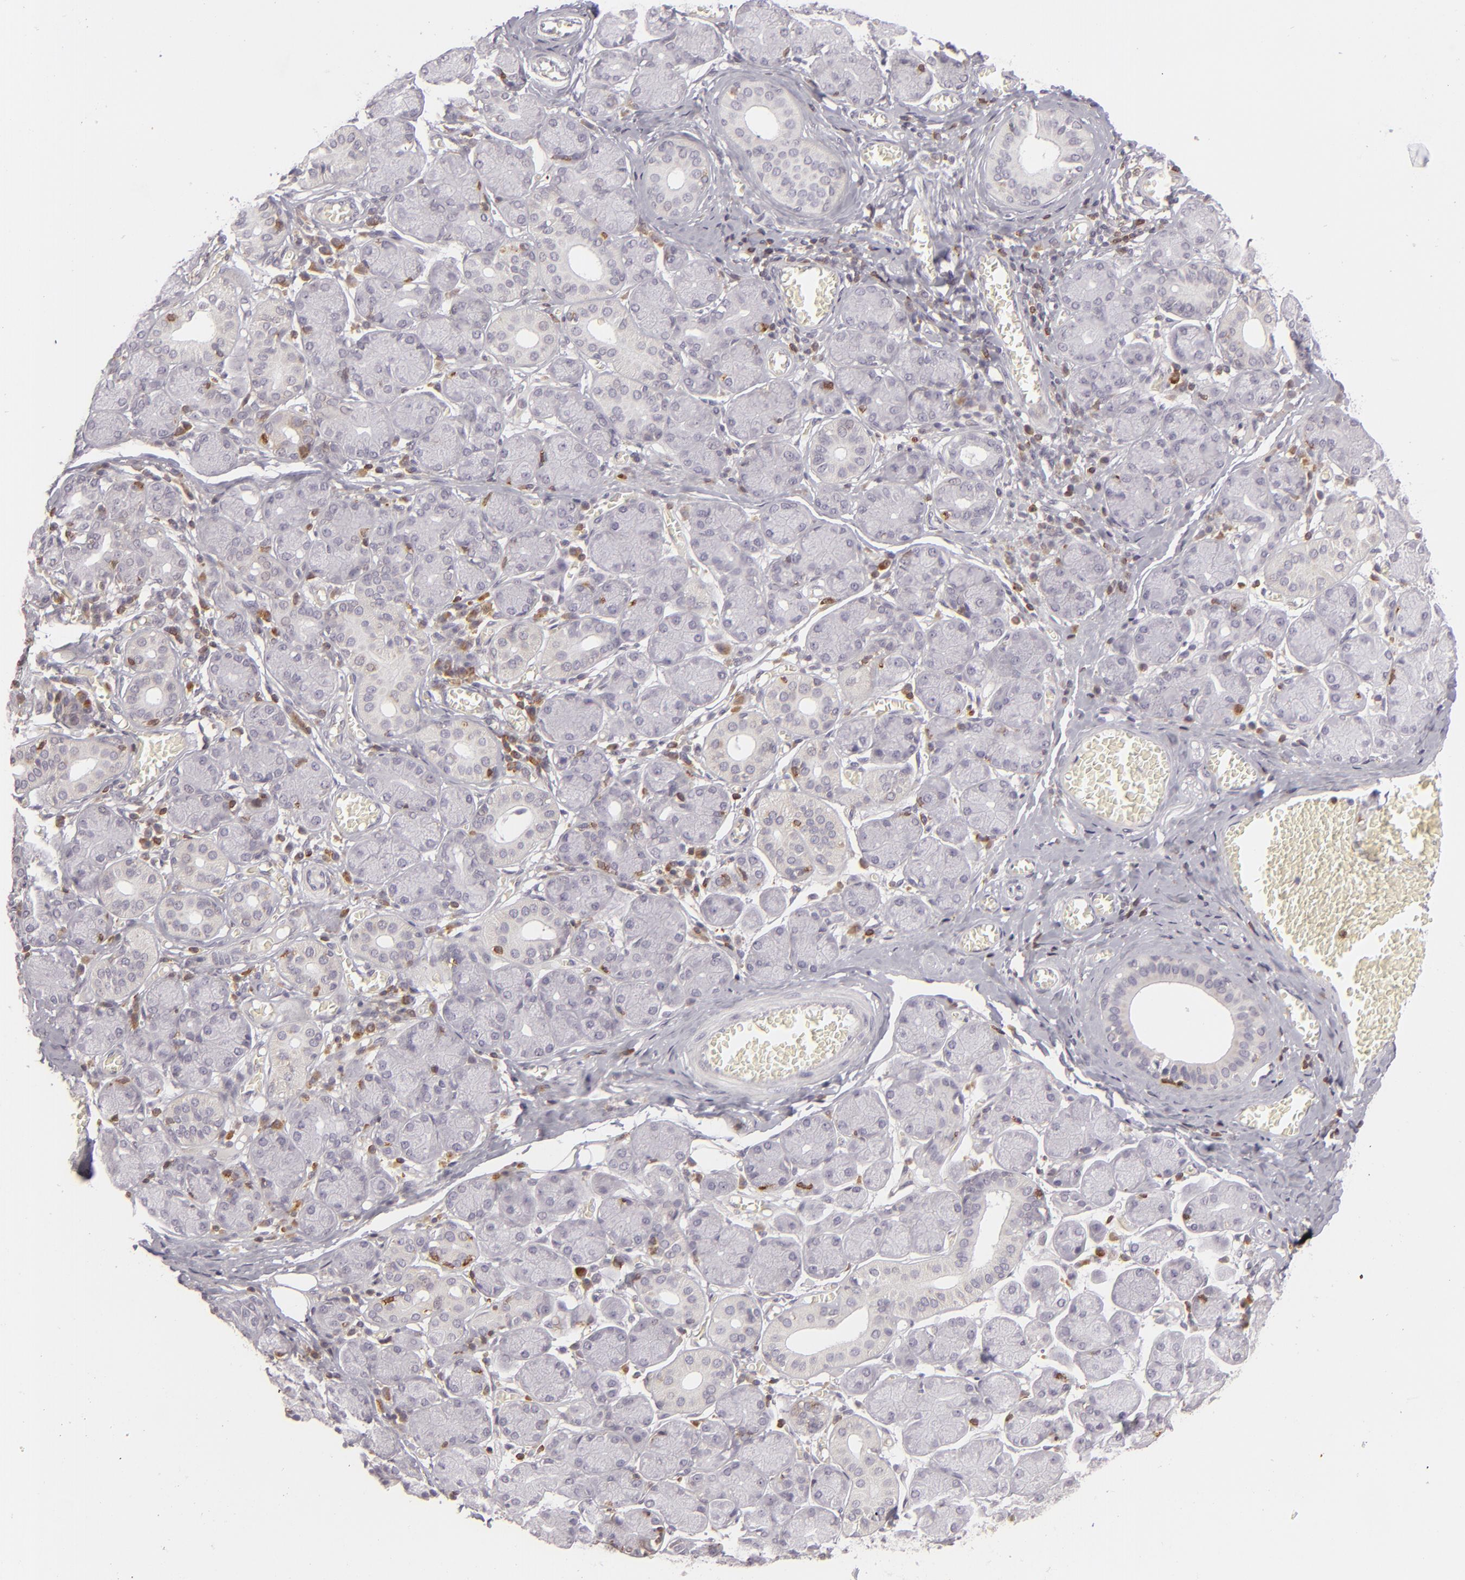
{"staining": {"intensity": "negative", "quantity": "none", "location": "none"}, "tissue": "salivary gland", "cell_type": "Glandular cells", "image_type": "normal", "snomed": [{"axis": "morphology", "description": "Normal tissue, NOS"}, {"axis": "topography", "description": "Salivary gland"}], "caption": "This is a histopathology image of immunohistochemistry staining of normal salivary gland, which shows no positivity in glandular cells. (DAB (3,3'-diaminobenzidine) IHC visualized using brightfield microscopy, high magnification).", "gene": "APOBEC3G", "patient": {"sex": "female", "age": 24}}